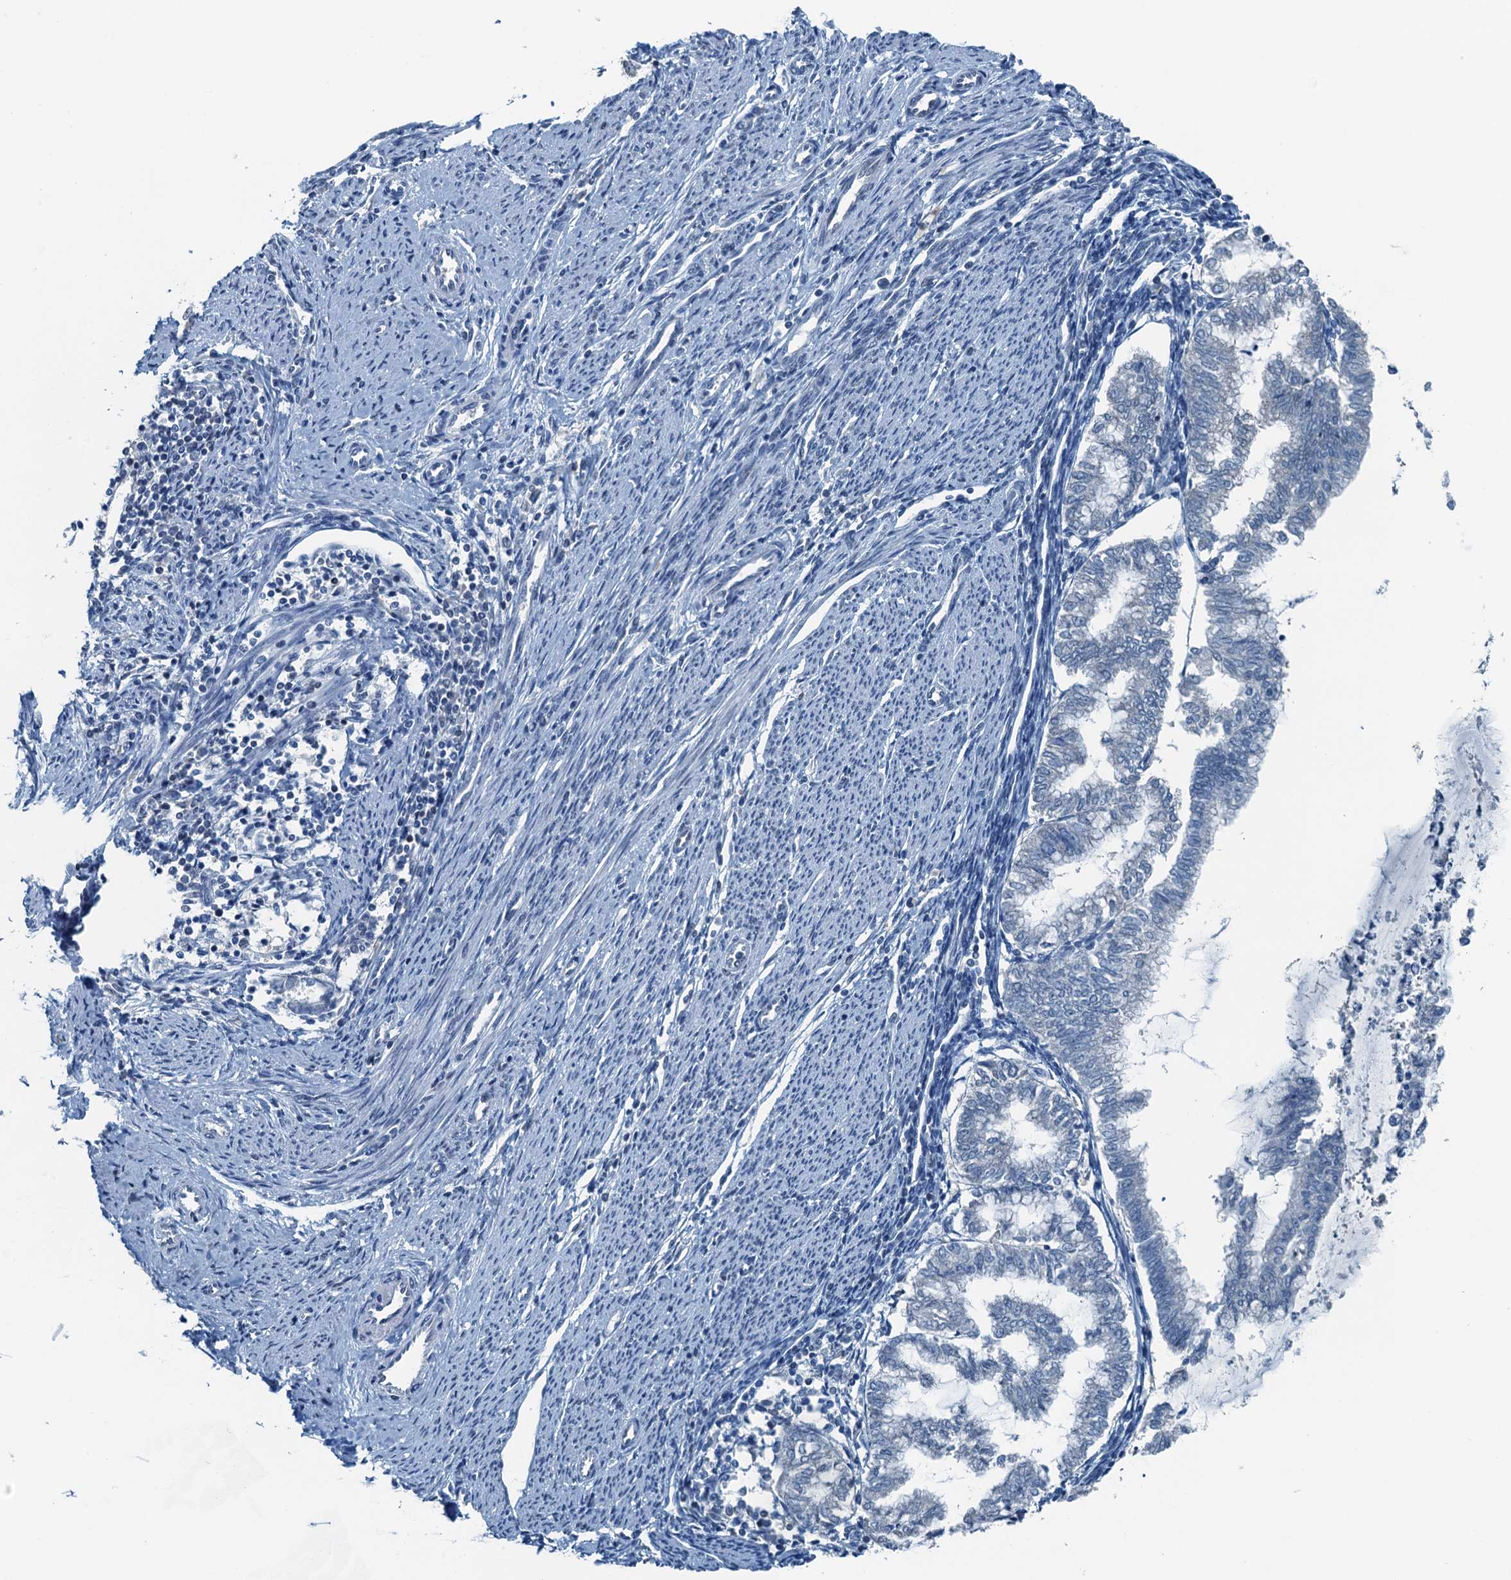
{"staining": {"intensity": "negative", "quantity": "none", "location": "none"}, "tissue": "endometrial cancer", "cell_type": "Tumor cells", "image_type": "cancer", "snomed": [{"axis": "morphology", "description": "Adenocarcinoma, NOS"}, {"axis": "topography", "description": "Endometrium"}], "caption": "Tumor cells are negative for protein expression in human endometrial cancer.", "gene": "C11orf54", "patient": {"sex": "female", "age": 79}}